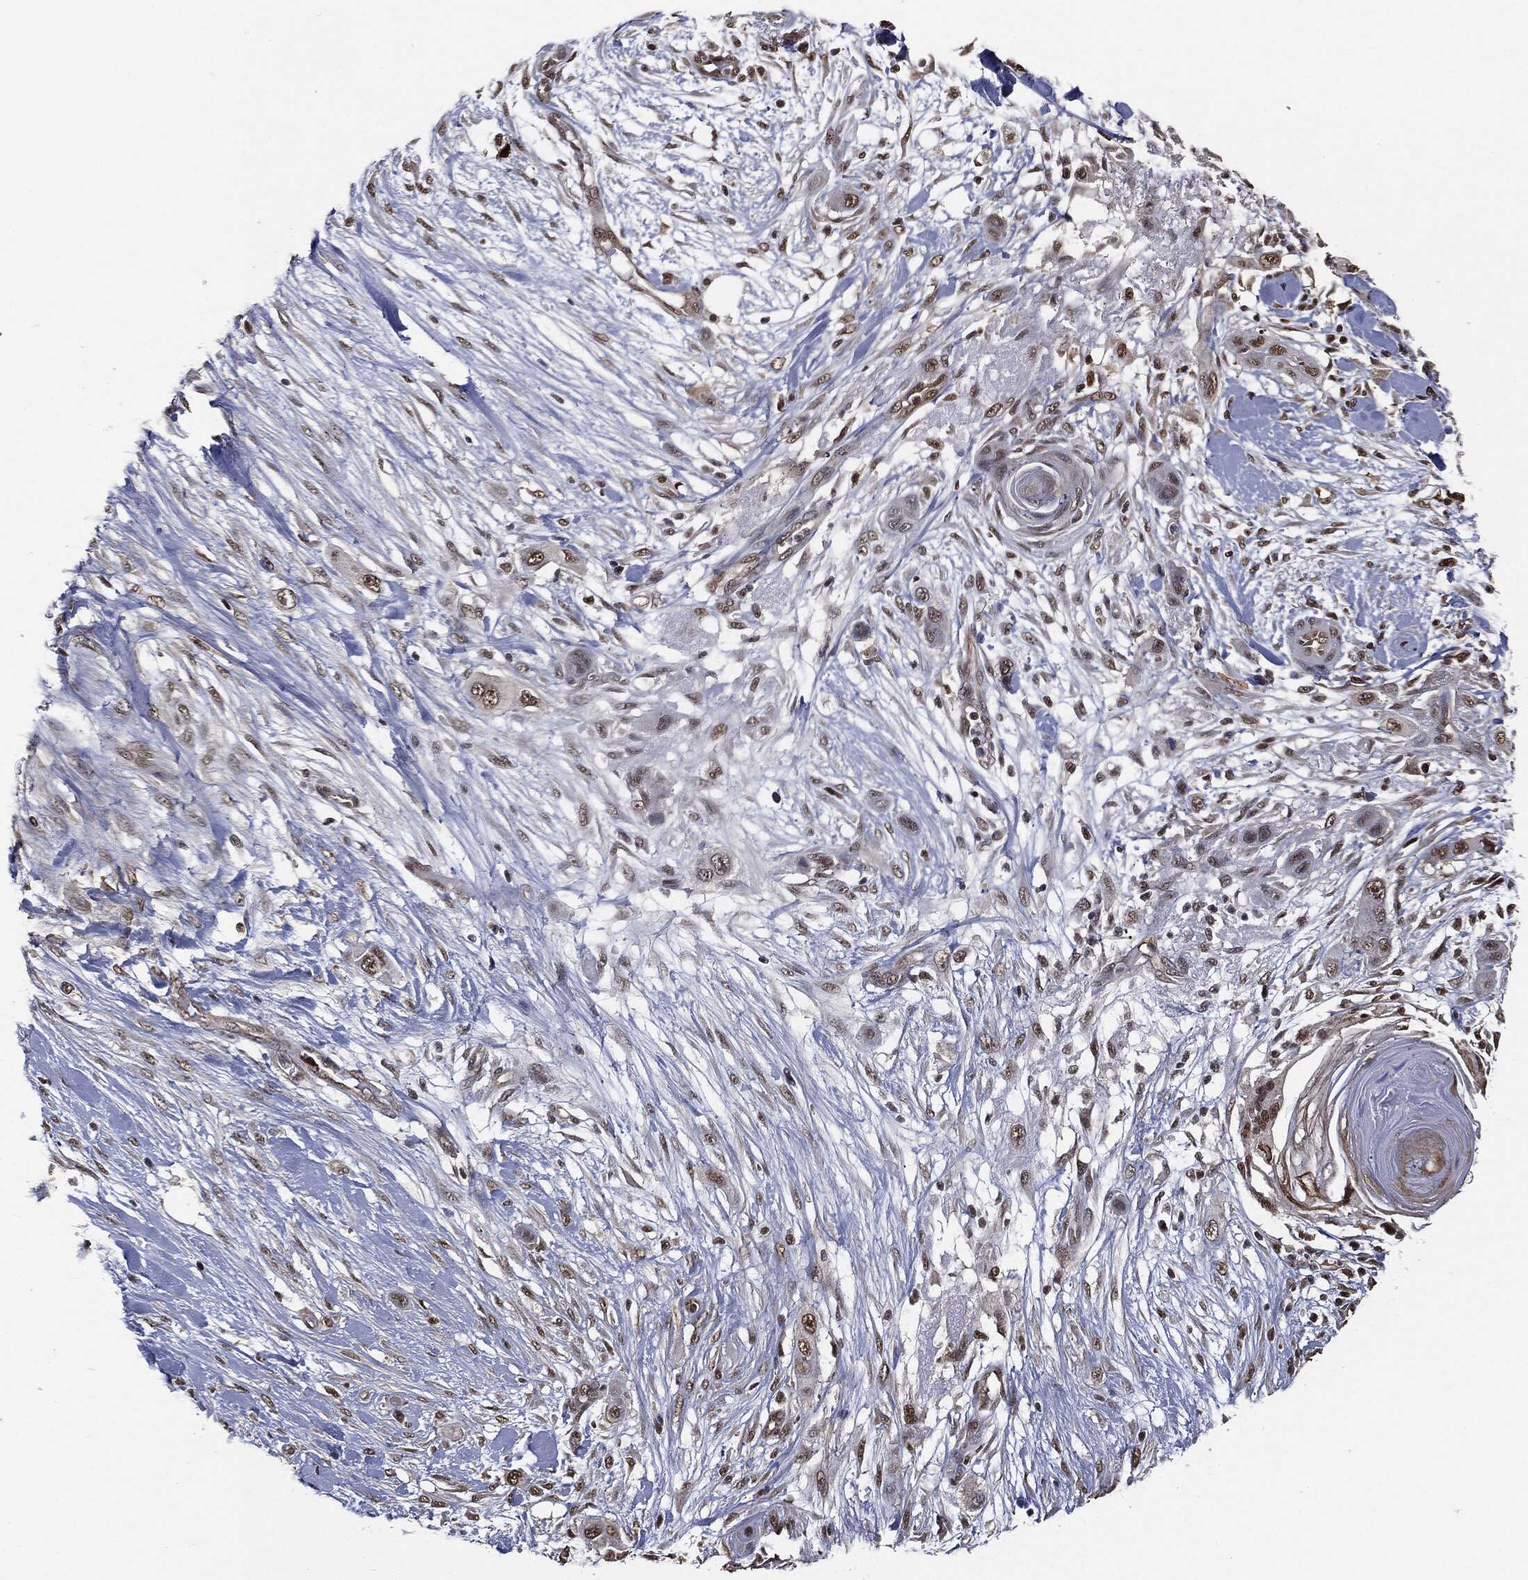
{"staining": {"intensity": "moderate", "quantity": ">75%", "location": "nuclear"}, "tissue": "skin cancer", "cell_type": "Tumor cells", "image_type": "cancer", "snomed": [{"axis": "morphology", "description": "Squamous cell carcinoma, NOS"}, {"axis": "topography", "description": "Skin"}], "caption": "A brown stain shows moderate nuclear positivity of a protein in human skin cancer tumor cells. The staining was performed using DAB (3,3'-diaminobenzidine), with brown indicating positive protein expression. Nuclei are stained blue with hematoxylin.", "gene": "SHLD2", "patient": {"sex": "male", "age": 79}}